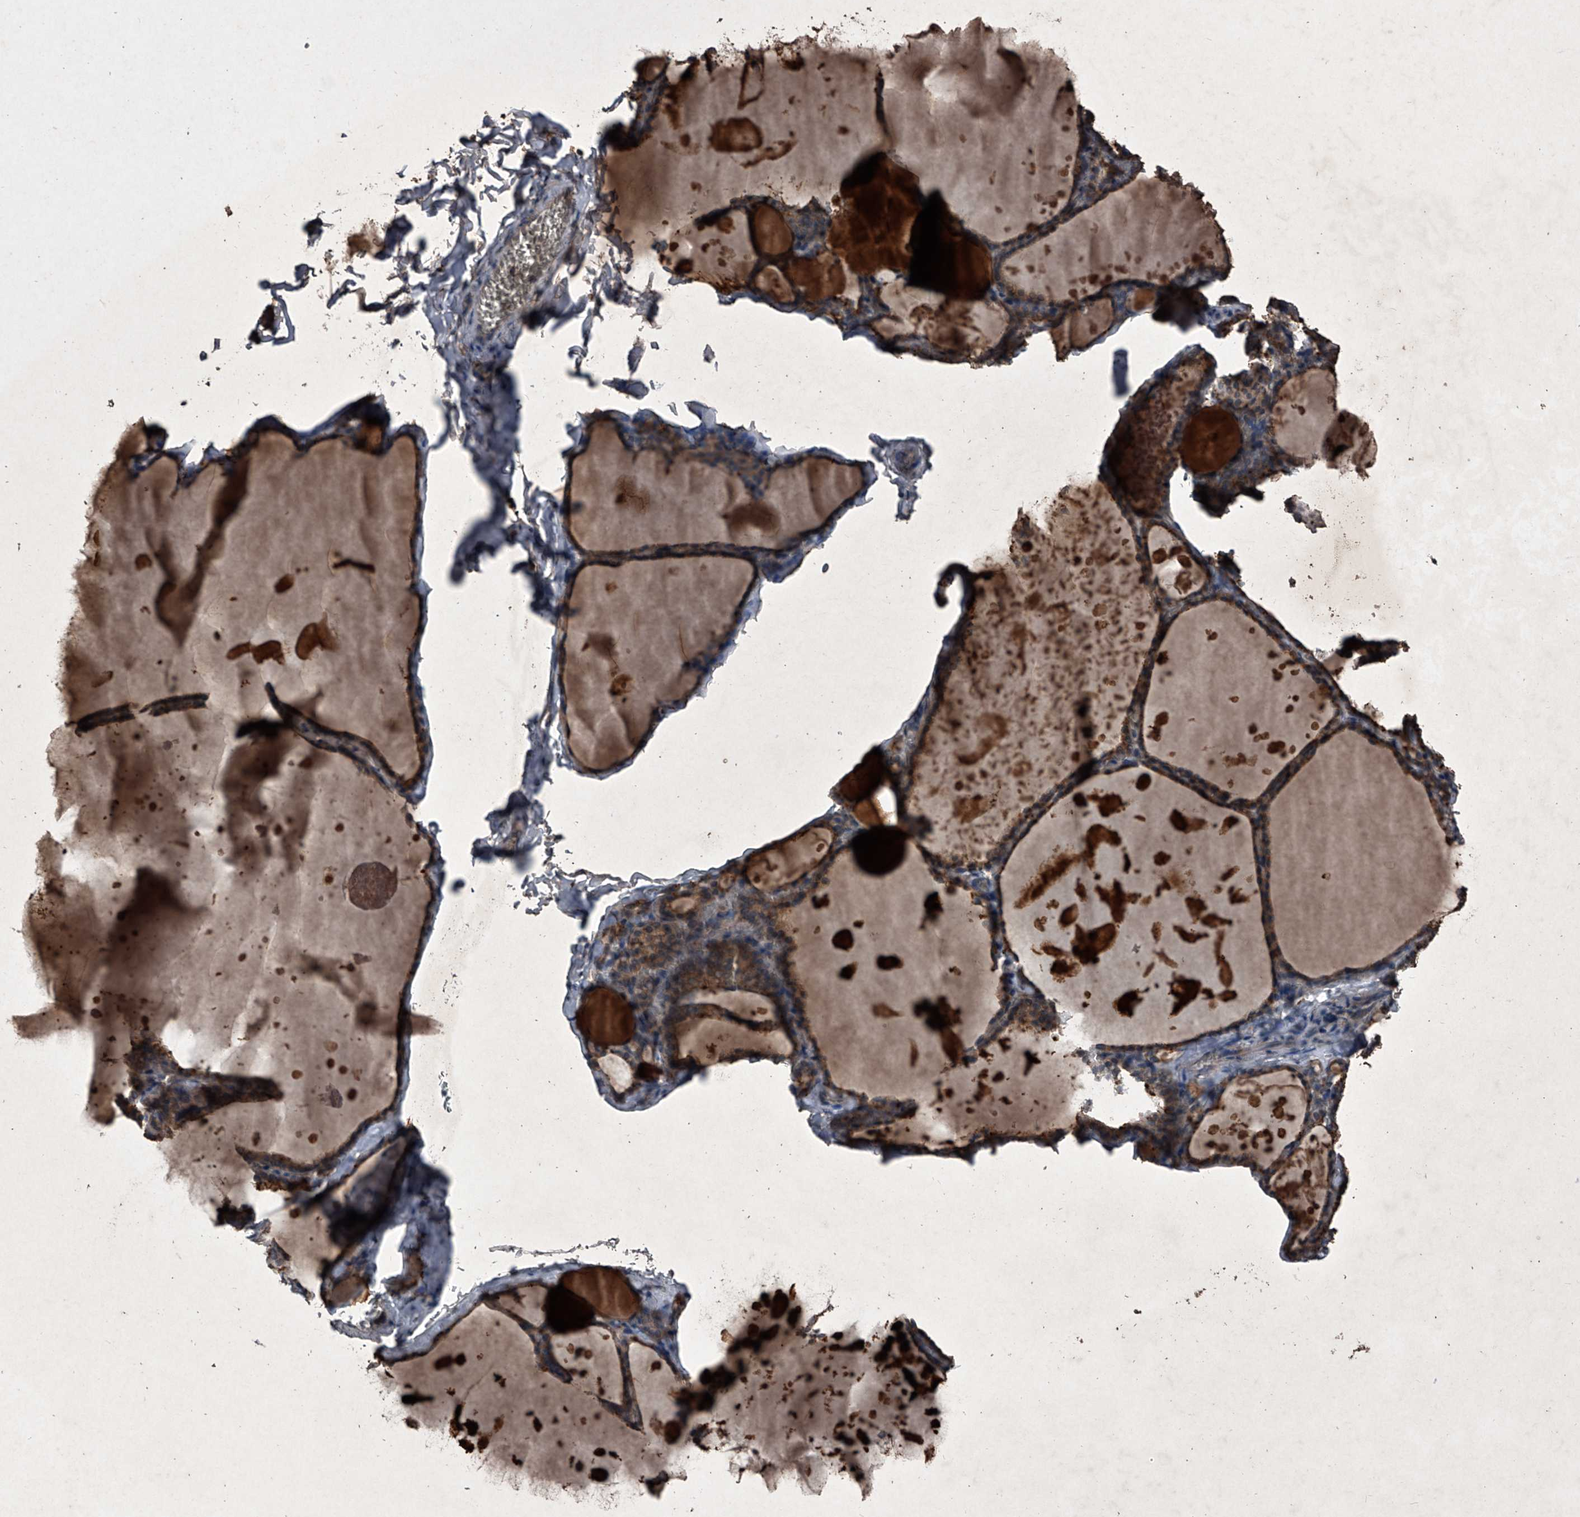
{"staining": {"intensity": "moderate", "quantity": ">75%", "location": "cytoplasmic/membranous"}, "tissue": "thyroid gland", "cell_type": "Glandular cells", "image_type": "normal", "snomed": [{"axis": "morphology", "description": "Normal tissue, NOS"}, {"axis": "topography", "description": "Thyroid gland"}], "caption": "Protein staining of unremarkable thyroid gland displays moderate cytoplasmic/membranous expression in about >75% of glandular cells. (brown staining indicates protein expression, while blue staining denotes nuclei).", "gene": "MAPKAP1", "patient": {"sex": "male", "age": 56}}